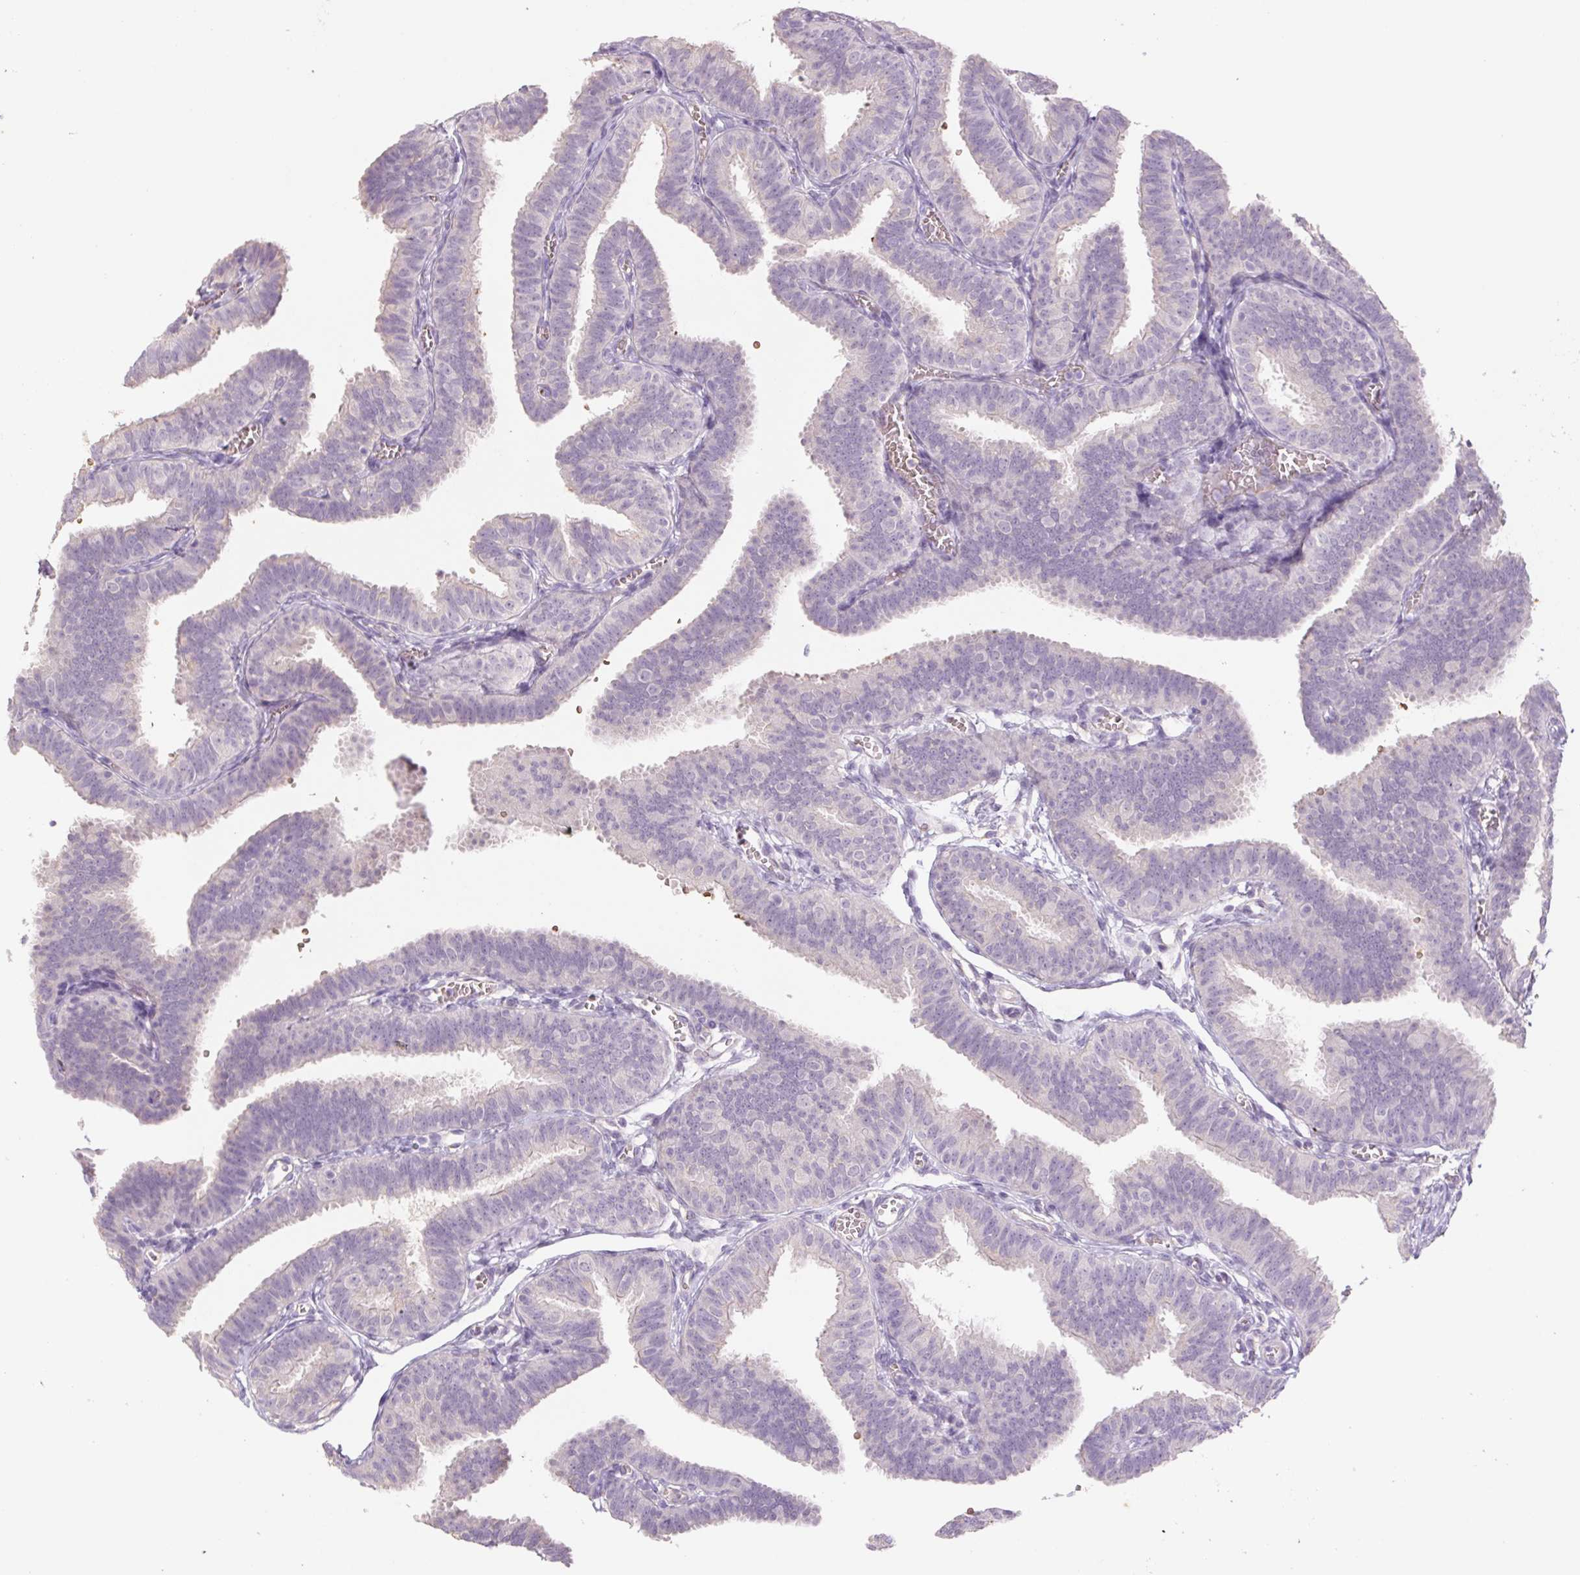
{"staining": {"intensity": "negative", "quantity": "none", "location": "none"}, "tissue": "fallopian tube", "cell_type": "Glandular cells", "image_type": "normal", "snomed": [{"axis": "morphology", "description": "Normal tissue, NOS"}, {"axis": "topography", "description": "Fallopian tube"}], "caption": "Glandular cells are negative for brown protein staining in normal fallopian tube. (DAB (3,3'-diaminobenzidine) immunohistochemistry visualized using brightfield microscopy, high magnification).", "gene": "IGFL3", "patient": {"sex": "female", "age": 25}}